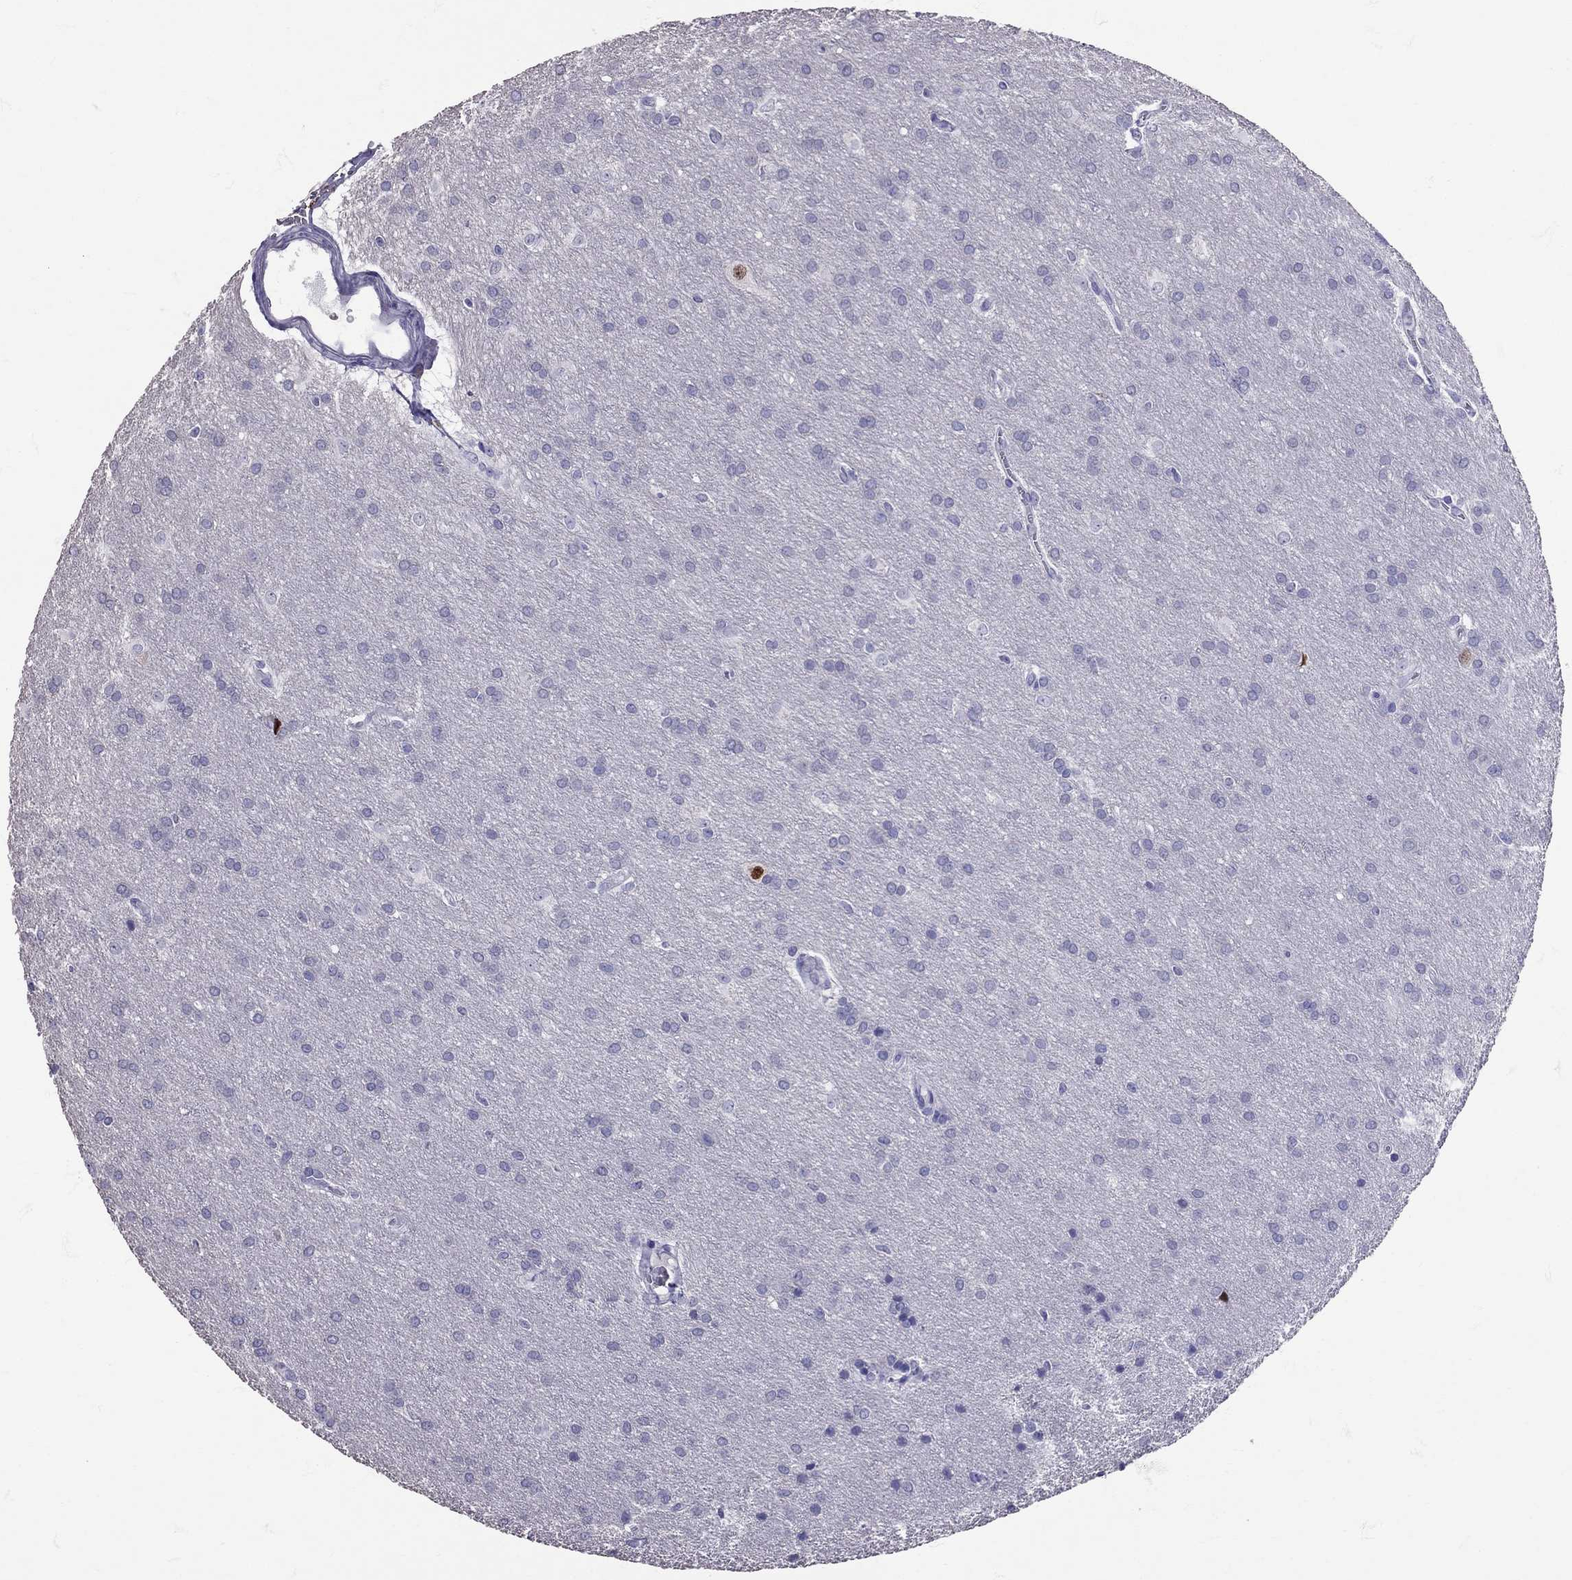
{"staining": {"intensity": "negative", "quantity": "none", "location": "none"}, "tissue": "glioma", "cell_type": "Tumor cells", "image_type": "cancer", "snomed": [{"axis": "morphology", "description": "Glioma, malignant, Low grade"}, {"axis": "topography", "description": "Brain"}], "caption": "Tumor cells show no significant staining in glioma.", "gene": "TBR1", "patient": {"sex": "female", "age": 32}}